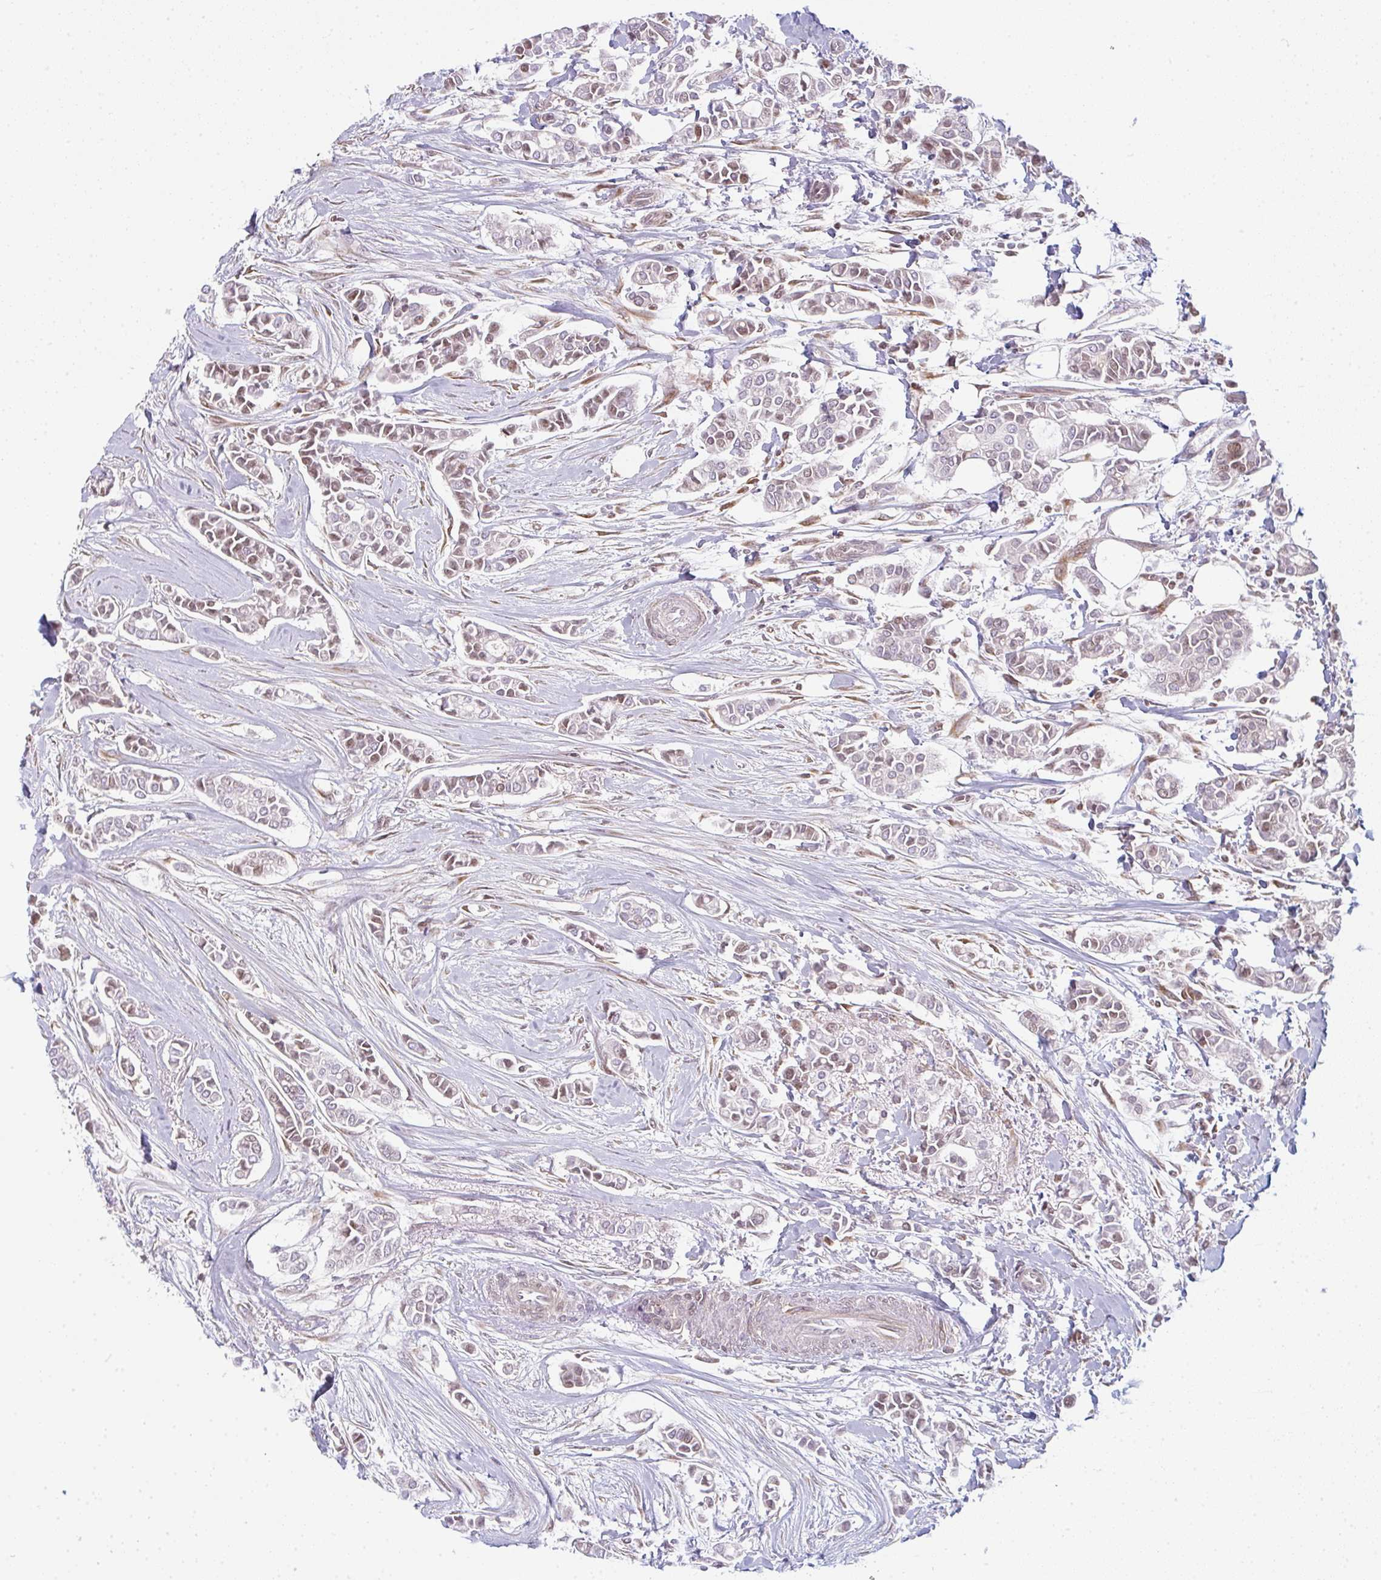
{"staining": {"intensity": "weak", "quantity": "25%-75%", "location": "cytoplasmic/membranous,nuclear"}, "tissue": "breast cancer", "cell_type": "Tumor cells", "image_type": "cancer", "snomed": [{"axis": "morphology", "description": "Duct carcinoma"}, {"axis": "topography", "description": "Breast"}], "caption": "IHC image of neoplastic tissue: human breast cancer (intraductal carcinoma) stained using immunohistochemistry demonstrates low levels of weak protein expression localized specifically in the cytoplasmic/membranous and nuclear of tumor cells, appearing as a cytoplasmic/membranous and nuclear brown color.", "gene": "TMEM237", "patient": {"sex": "female", "age": 84}}